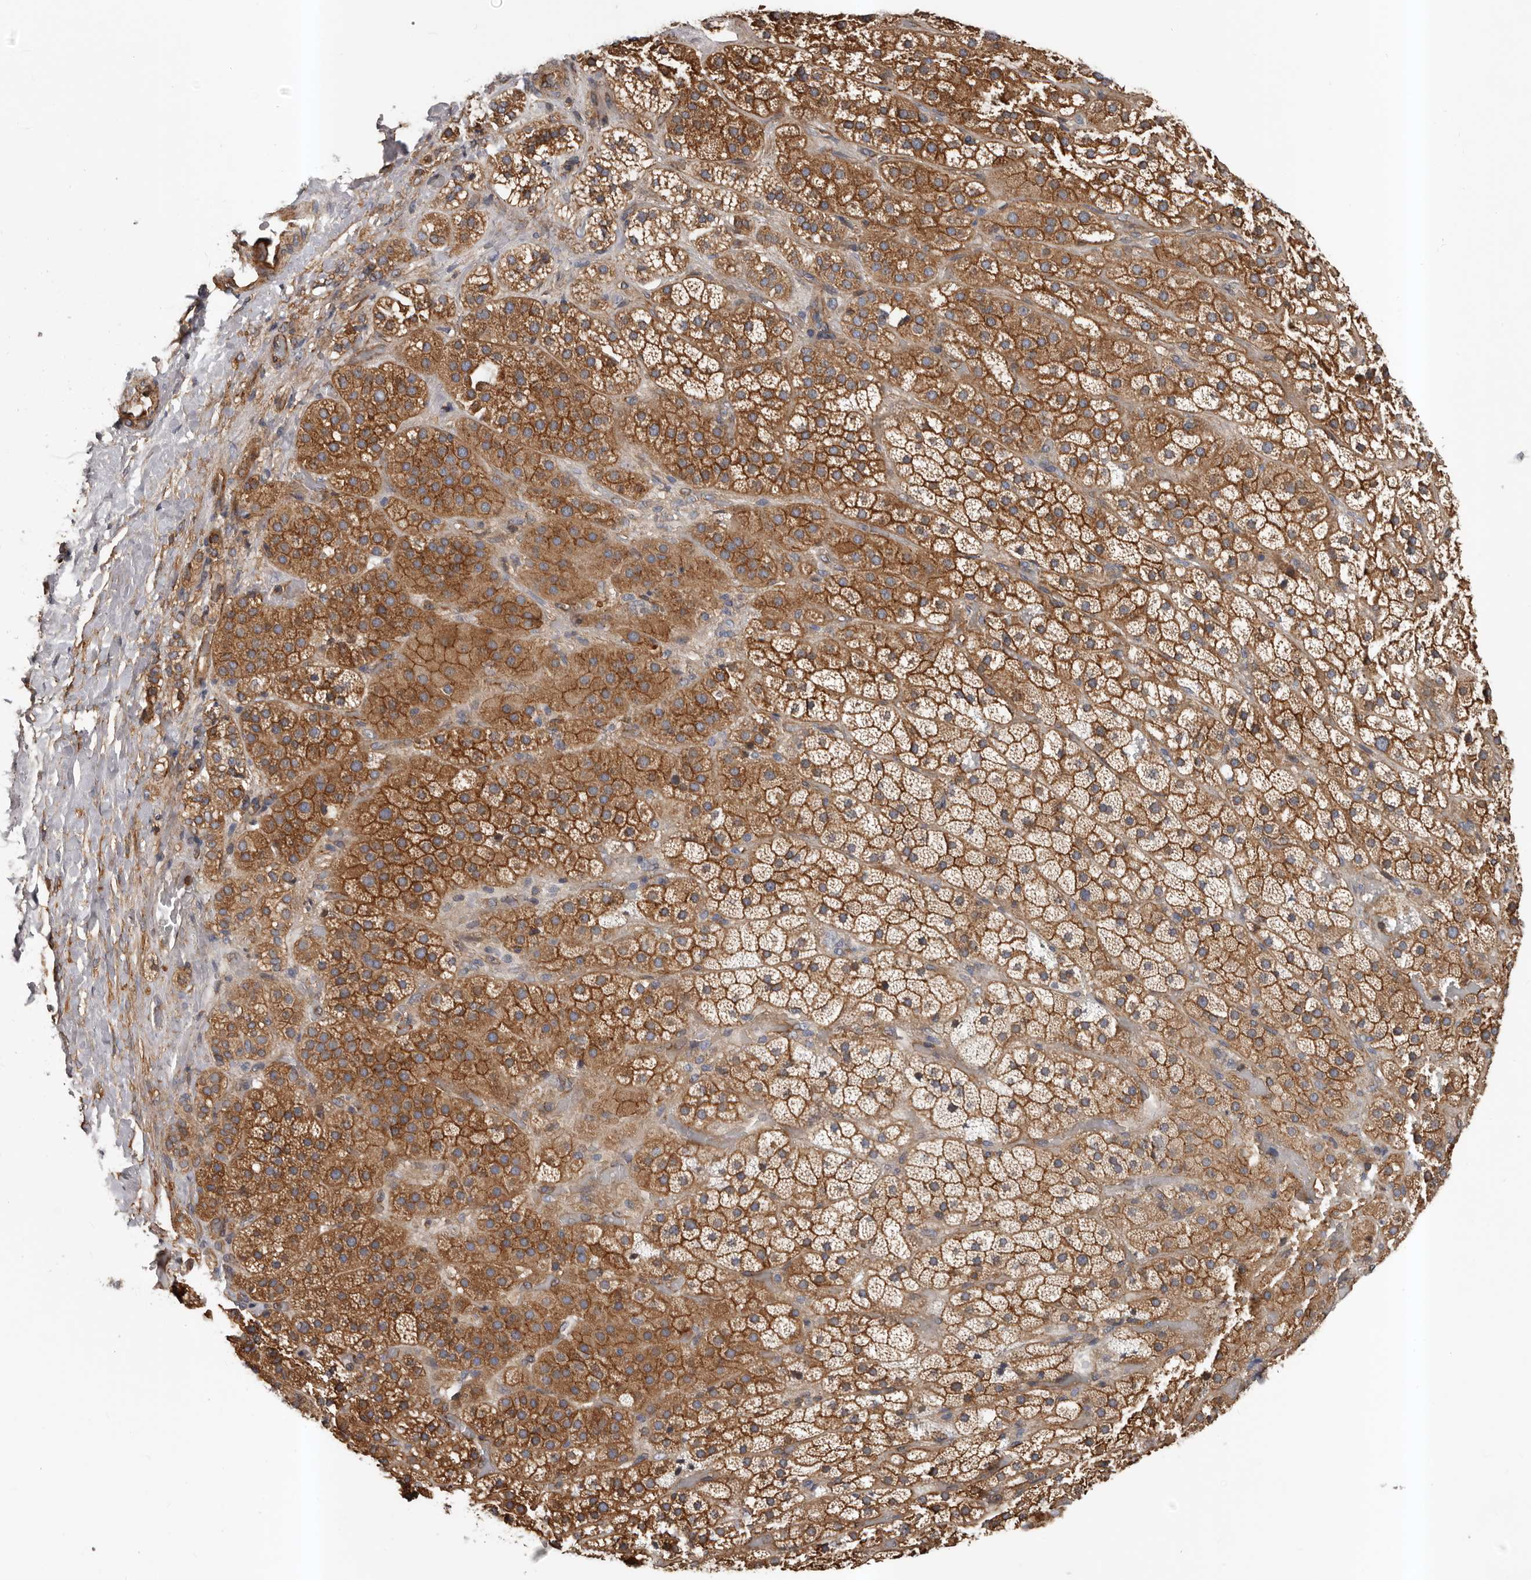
{"staining": {"intensity": "strong", "quantity": ">75%", "location": "cytoplasmic/membranous"}, "tissue": "adrenal gland", "cell_type": "Glandular cells", "image_type": "normal", "snomed": [{"axis": "morphology", "description": "Normal tissue, NOS"}, {"axis": "topography", "description": "Adrenal gland"}], "caption": "DAB immunohistochemical staining of normal human adrenal gland displays strong cytoplasmic/membranous protein positivity in approximately >75% of glandular cells. (DAB IHC with brightfield microscopy, high magnification).", "gene": "PNRC2", "patient": {"sex": "male", "age": 57}}